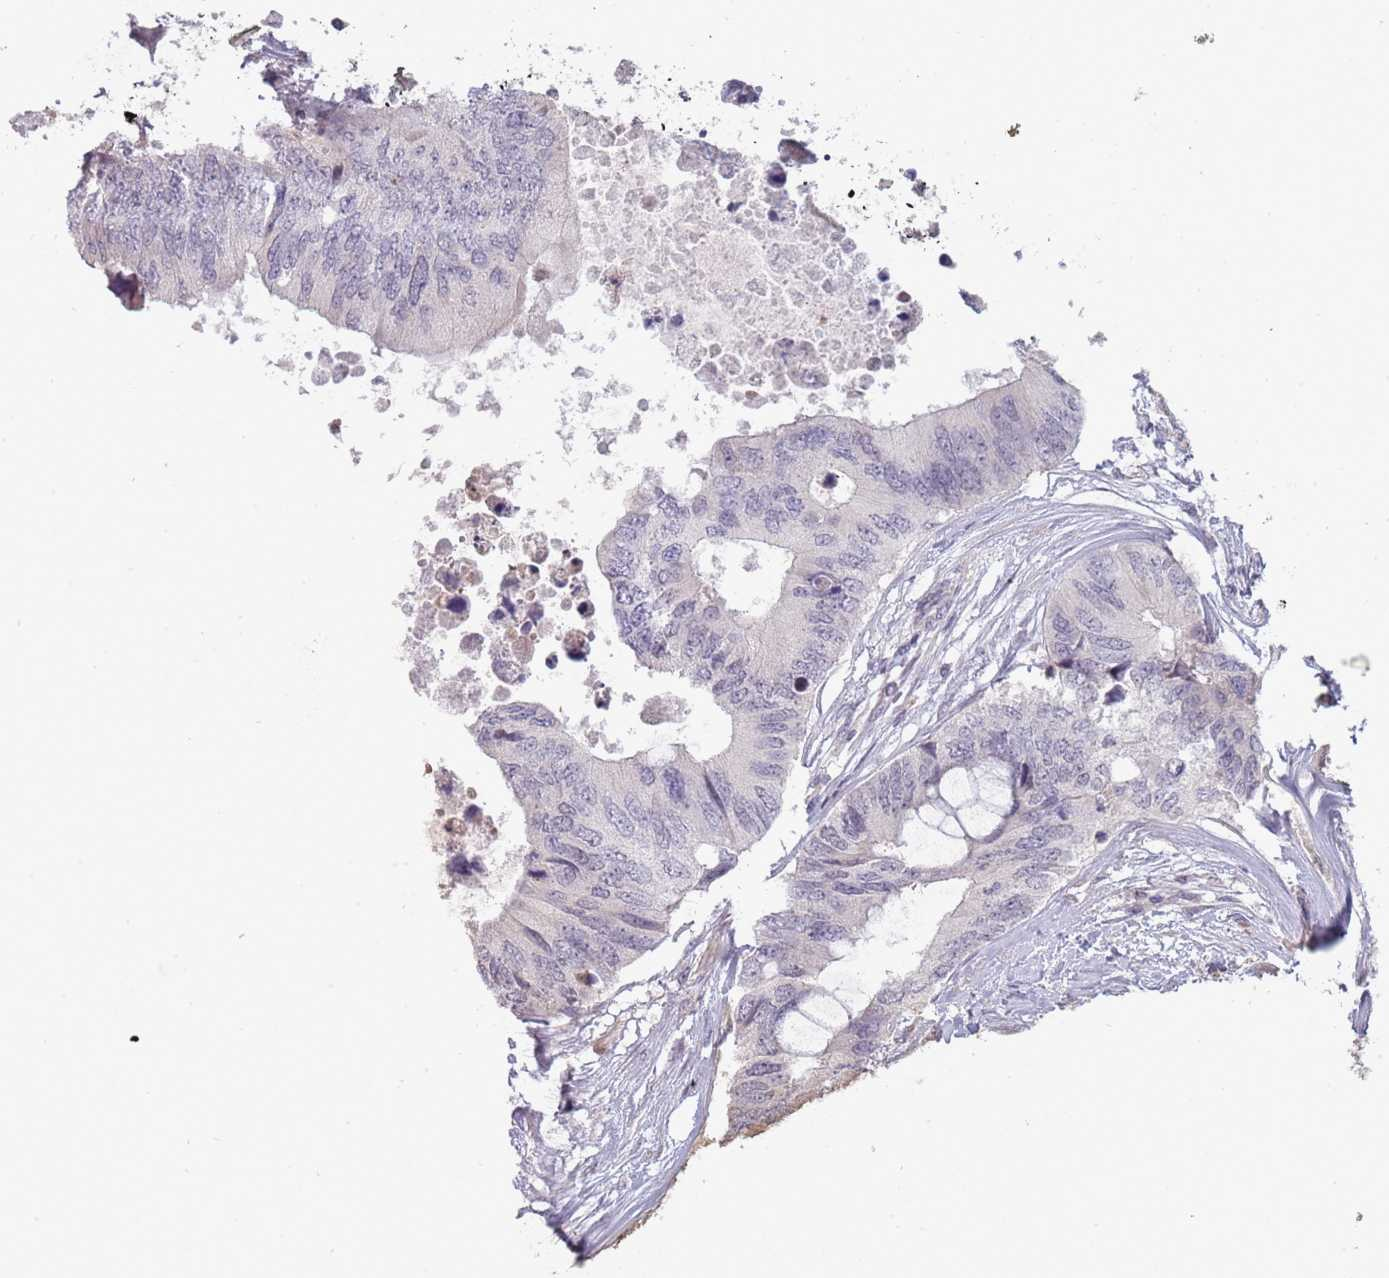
{"staining": {"intensity": "negative", "quantity": "none", "location": "none"}, "tissue": "colorectal cancer", "cell_type": "Tumor cells", "image_type": "cancer", "snomed": [{"axis": "morphology", "description": "Adenocarcinoma, NOS"}, {"axis": "topography", "description": "Colon"}], "caption": "Immunohistochemistry (IHC) photomicrograph of neoplastic tissue: adenocarcinoma (colorectal) stained with DAB exhibits no significant protein expression in tumor cells.", "gene": "NBPF3", "patient": {"sex": "male", "age": 71}}